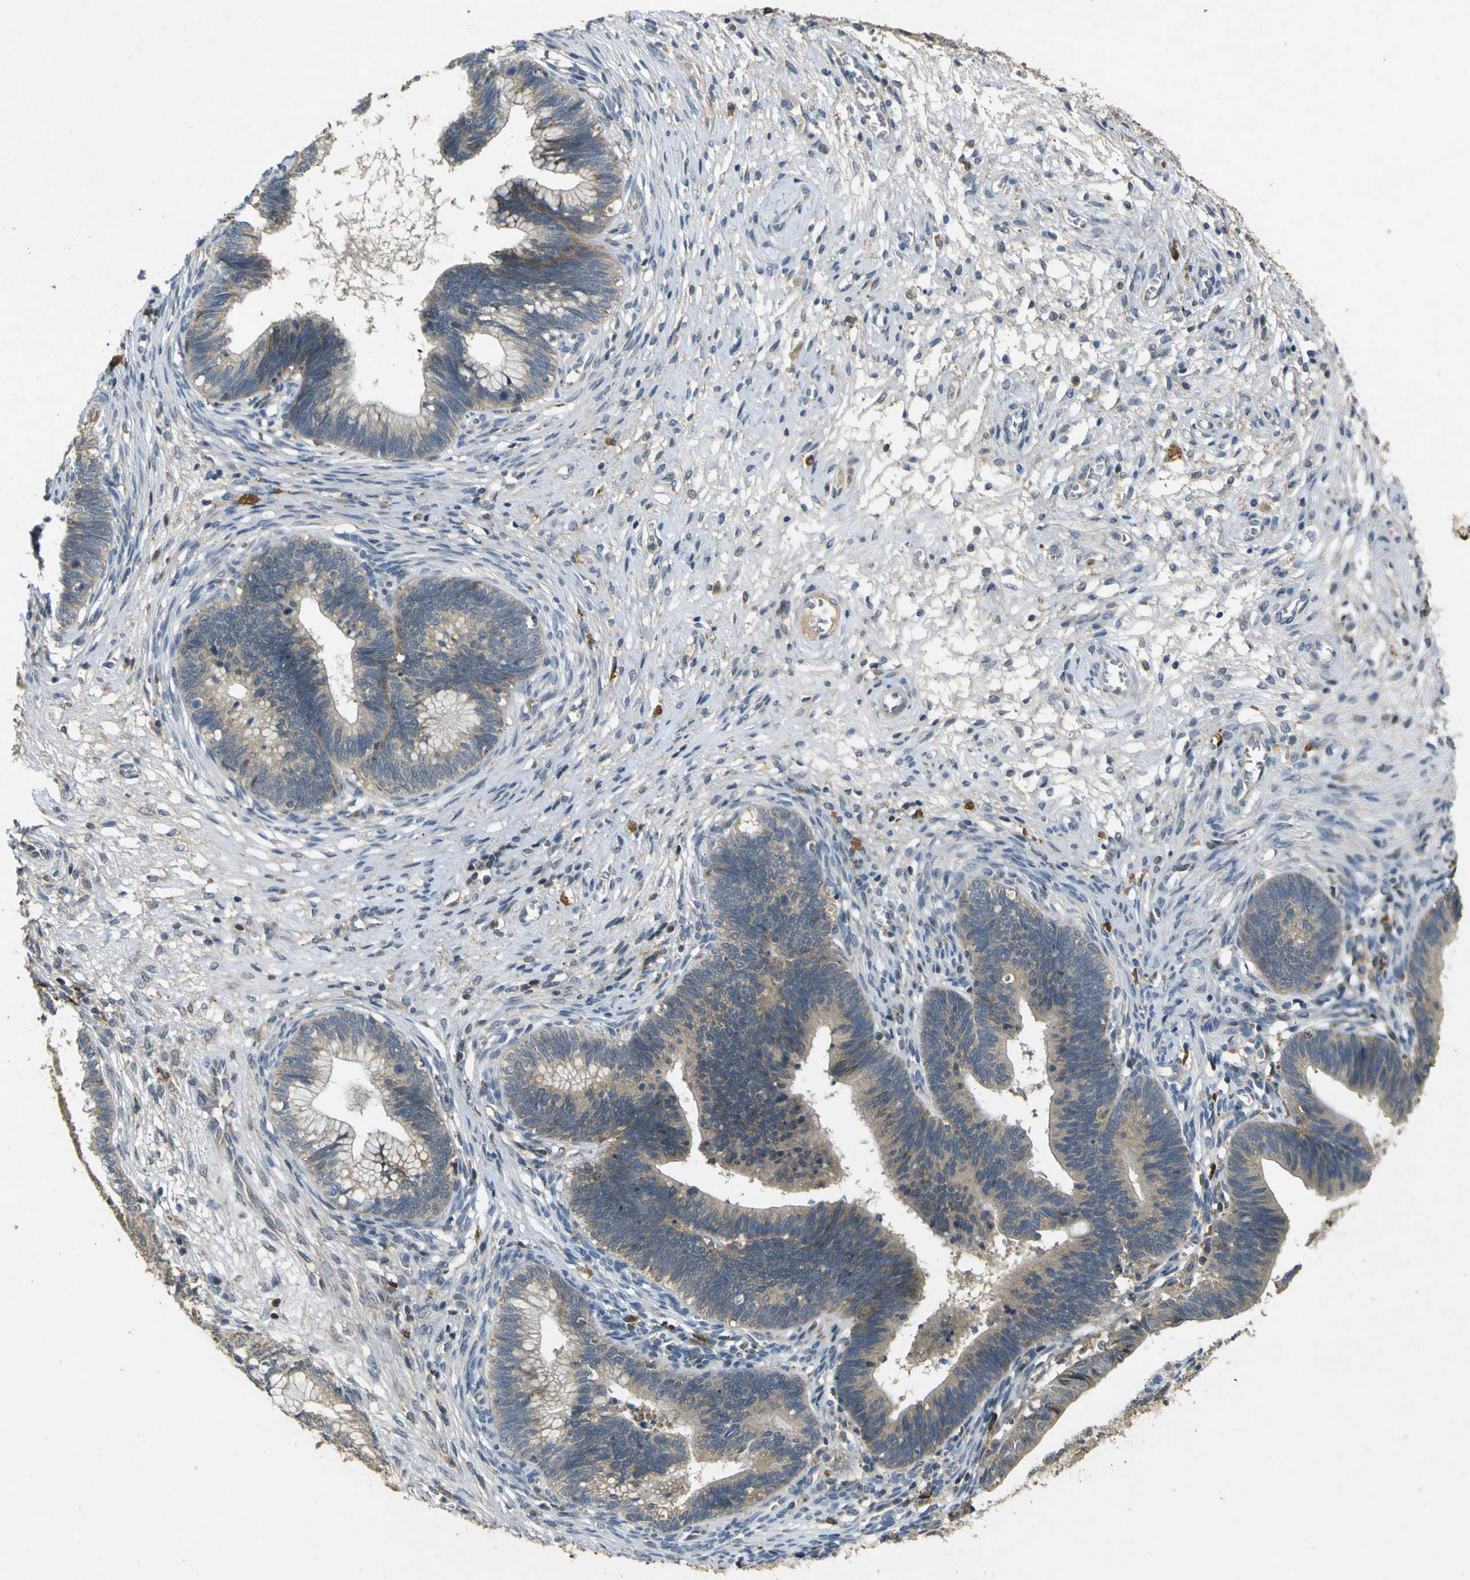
{"staining": {"intensity": "weak", "quantity": ">75%", "location": "cytoplasmic/membranous"}, "tissue": "cervical cancer", "cell_type": "Tumor cells", "image_type": "cancer", "snomed": [{"axis": "morphology", "description": "Adenocarcinoma, NOS"}, {"axis": "topography", "description": "Cervix"}], "caption": "A high-resolution image shows immunohistochemistry staining of cervical cancer (adenocarcinoma), which reveals weak cytoplasmic/membranous staining in approximately >75% of tumor cells. (Brightfield microscopy of DAB IHC at high magnification).", "gene": "MAGI2", "patient": {"sex": "female", "age": 44}}